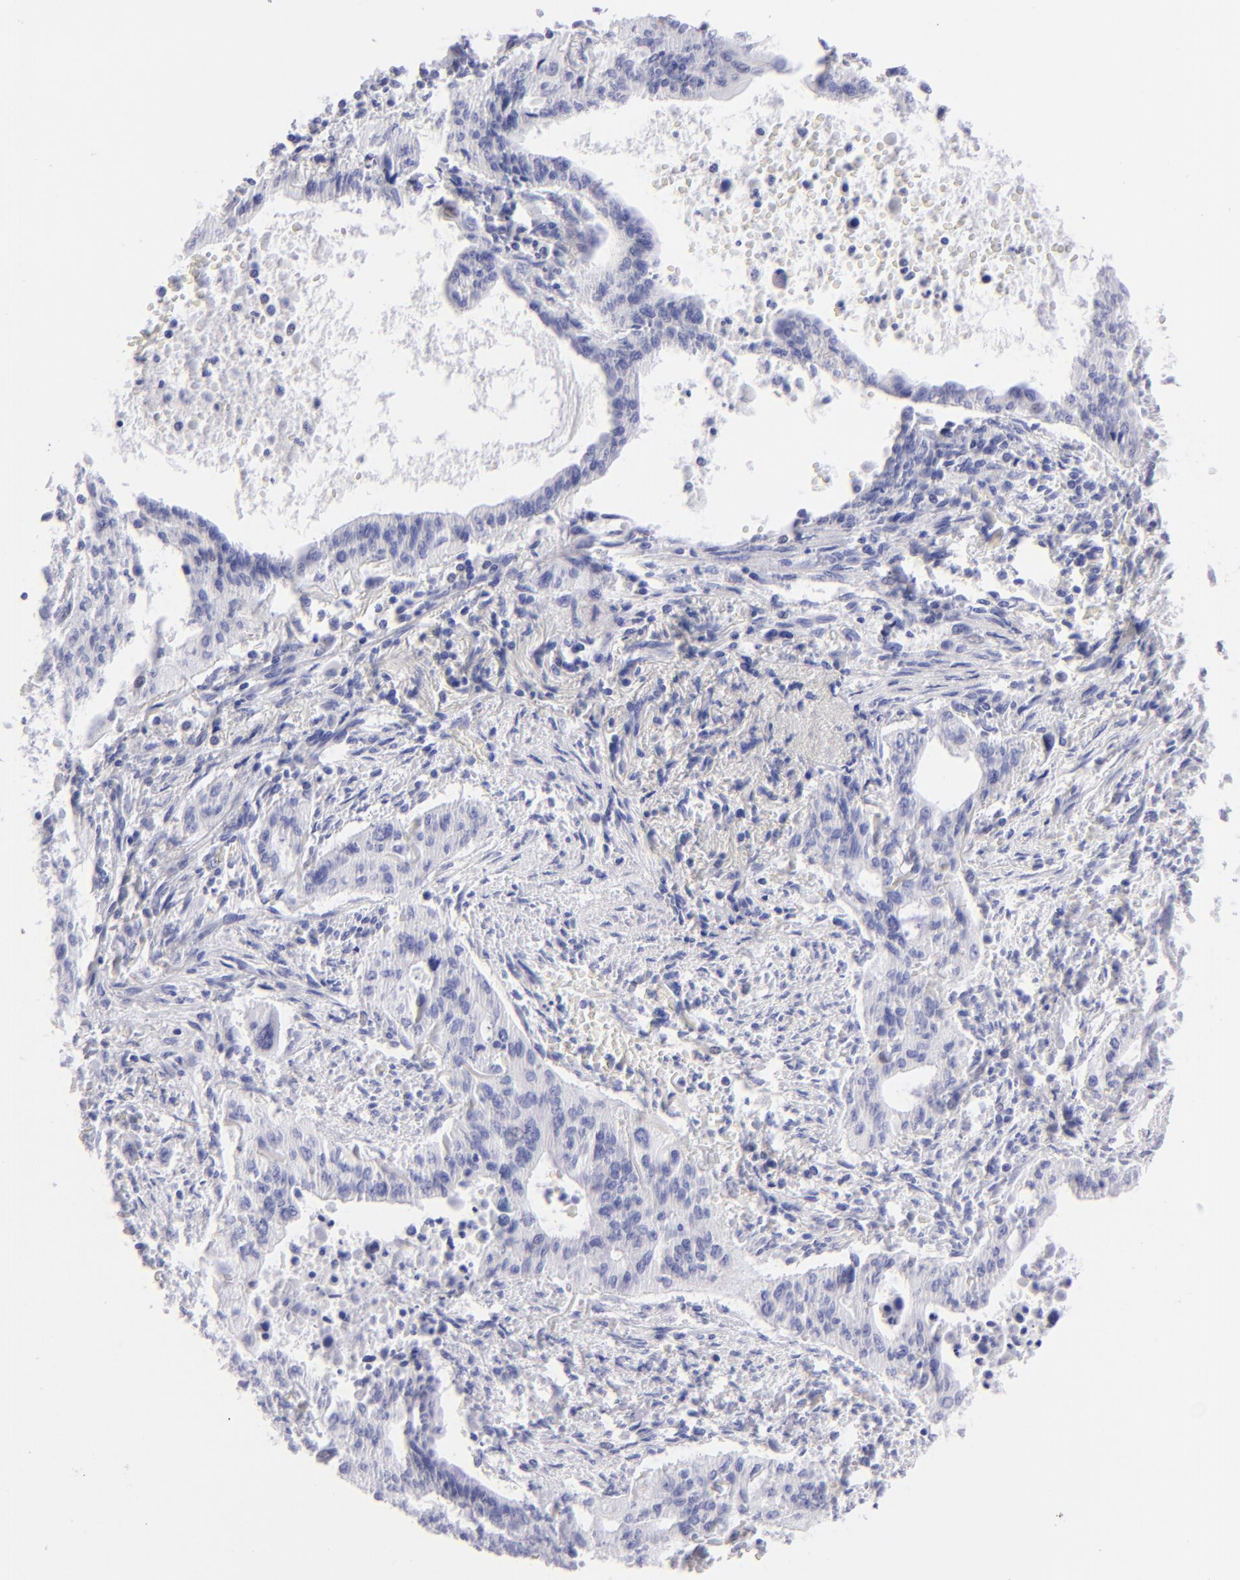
{"staining": {"intensity": "negative", "quantity": "none", "location": "none"}, "tissue": "pancreatic cancer", "cell_type": "Tumor cells", "image_type": "cancer", "snomed": [{"axis": "morphology", "description": "Adenocarcinoma, NOS"}, {"axis": "topography", "description": "Pancreas"}], "caption": "High magnification brightfield microscopy of pancreatic cancer (adenocarcinoma) stained with DAB (brown) and counterstained with hematoxylin (blue): tumor cells show no significant expression.", "gene": "SLC1A3", "patient": {"sex": "male", "age": 77}}